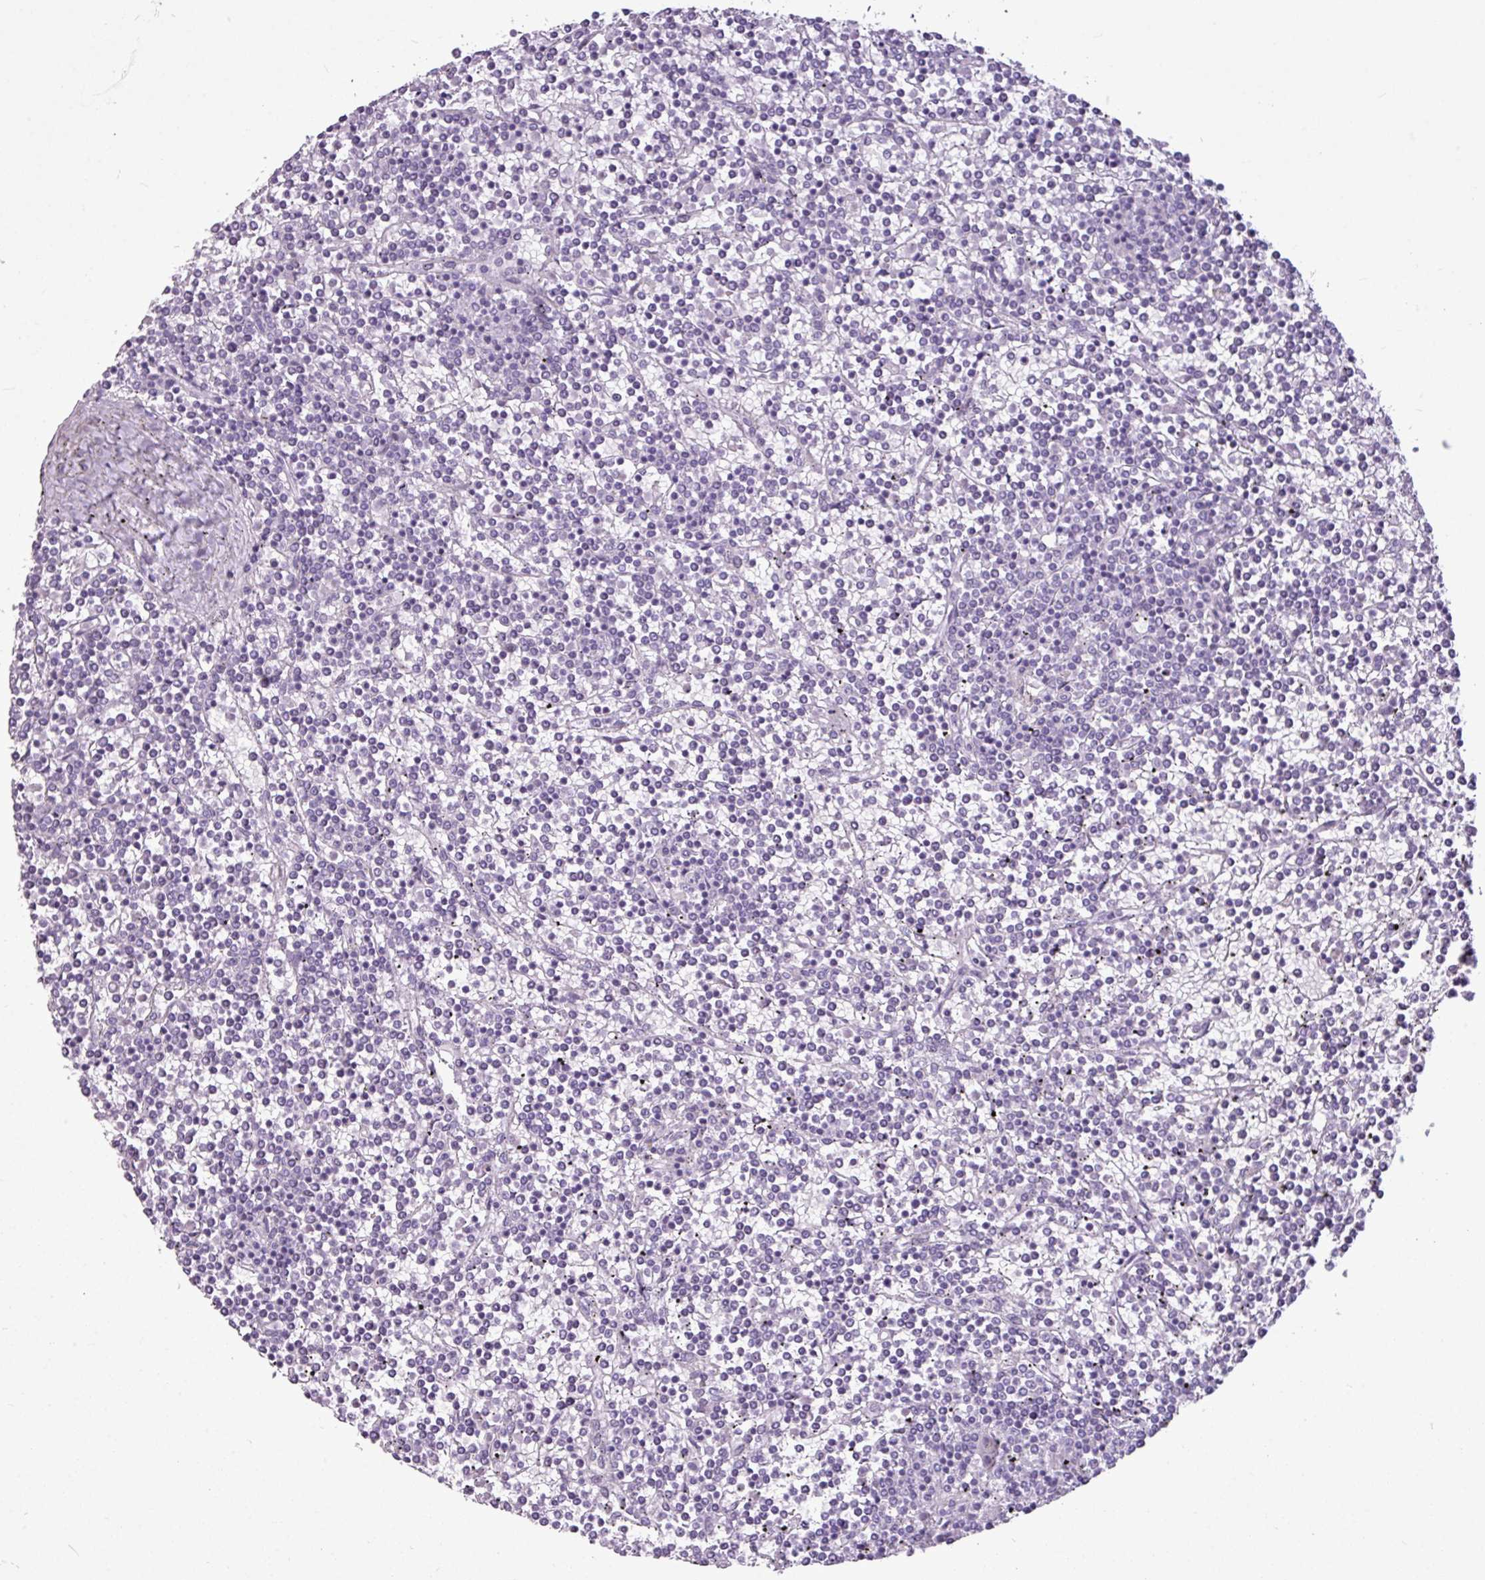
{"staining": {"intensity": "negative", "quantity": "none", "location": "none"}, "tissue": "lymphoma", "cell_type": "Tumor cells", "image_type": "cancer", "snomed": [{"axis": "morphology", "description": "Malignant lymphoma, non-Hodgkin's type, Low grade"}, {"axis": "topography", "description": "Spleen"}], "caption": "A micrograph of lymphoma stained for a protein demonstrates no brown staining in tumor cells.", "gene": "AMY2A", "patient": {"sex": "female", "age": 19}}